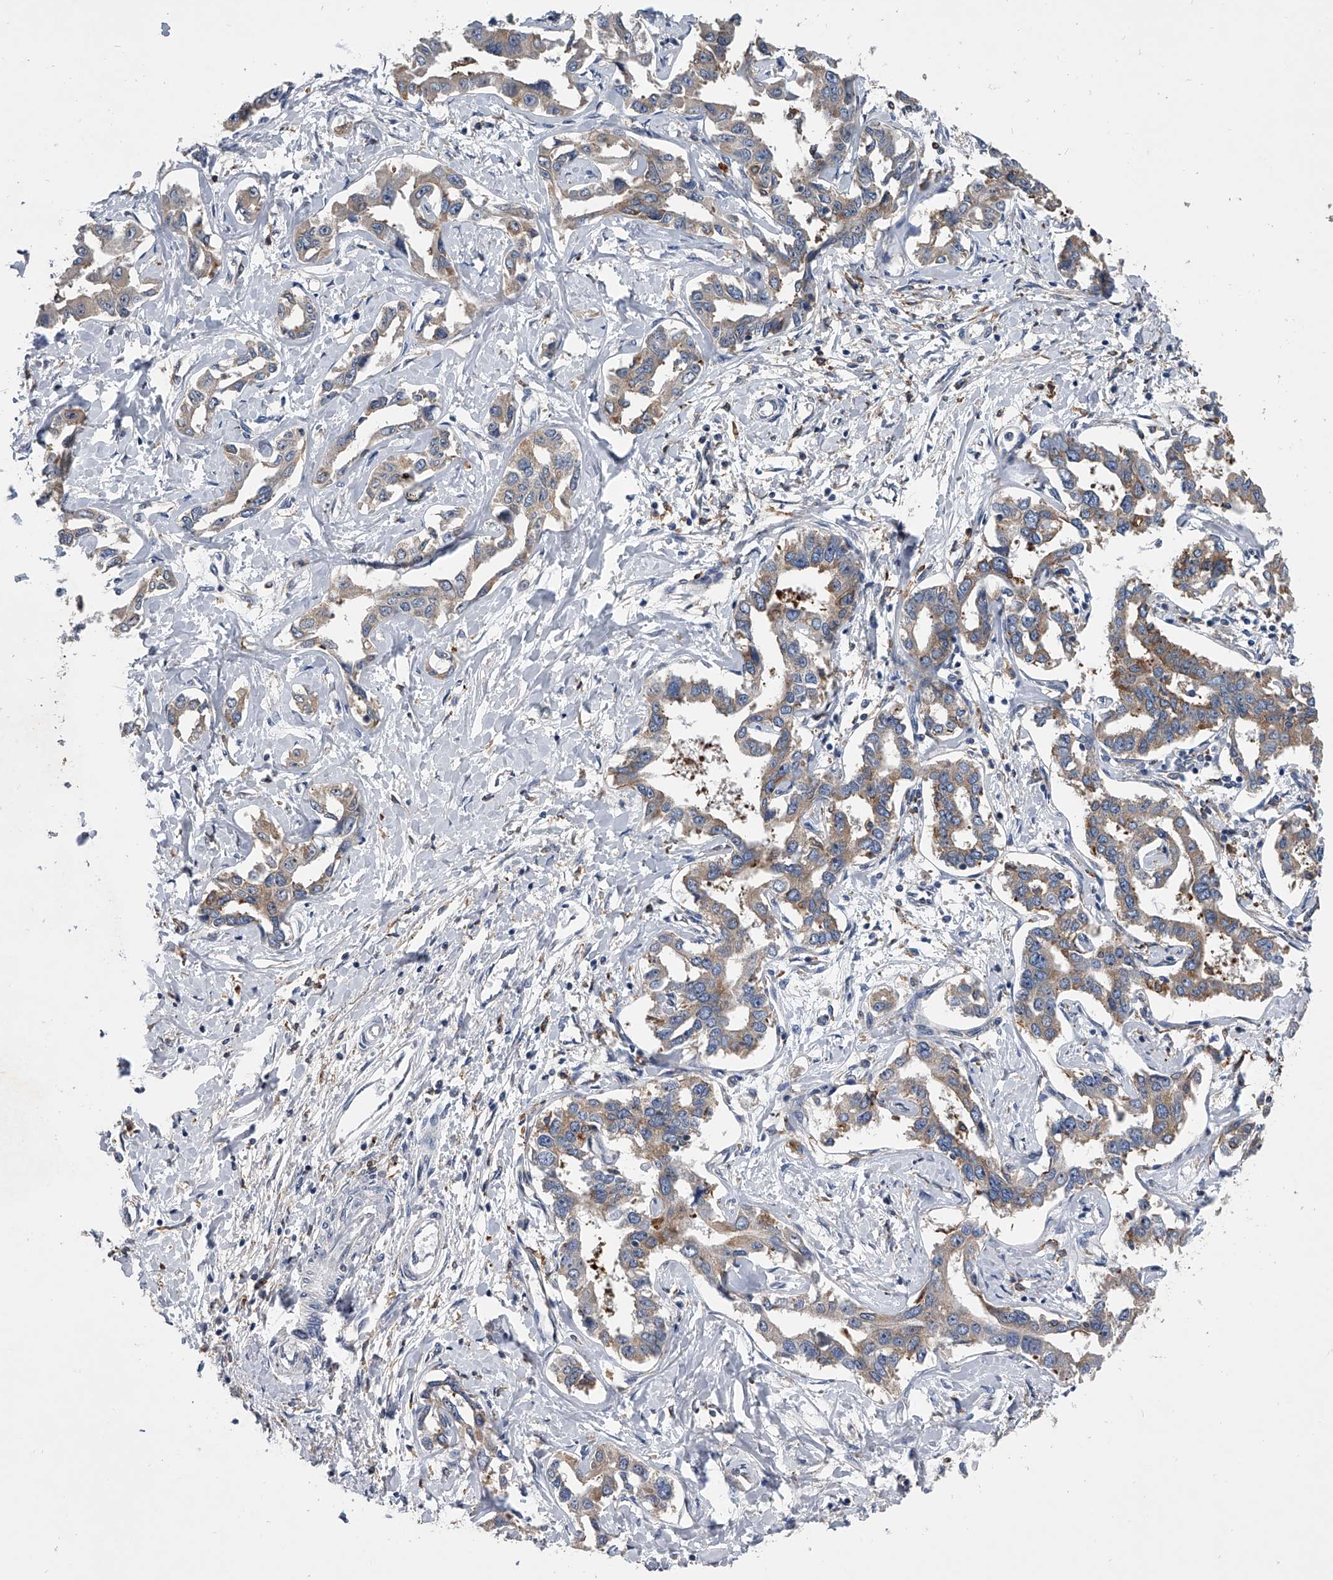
{"staining": {"intensity": "weak", "quantity": "25%-75%", "location": "cytoplasmic/membranous"}, "tissue": "liver cancer", "cell_type": "Tumor cells", "image_type": "cancer", "snomed": [{"axis": "morphology", "description": "Cholangiocarcinoma"}, {"axis": "topography", "description": "Liver"}], "caption": "IHC of cholangiocarcinoma (liver) displays low levels of weak cytoplasmic/membranous positivity in about 25%-75% of tumor cells.", "gene": "MAP4K3", "patient": {"sex": "male", "age": 59}}